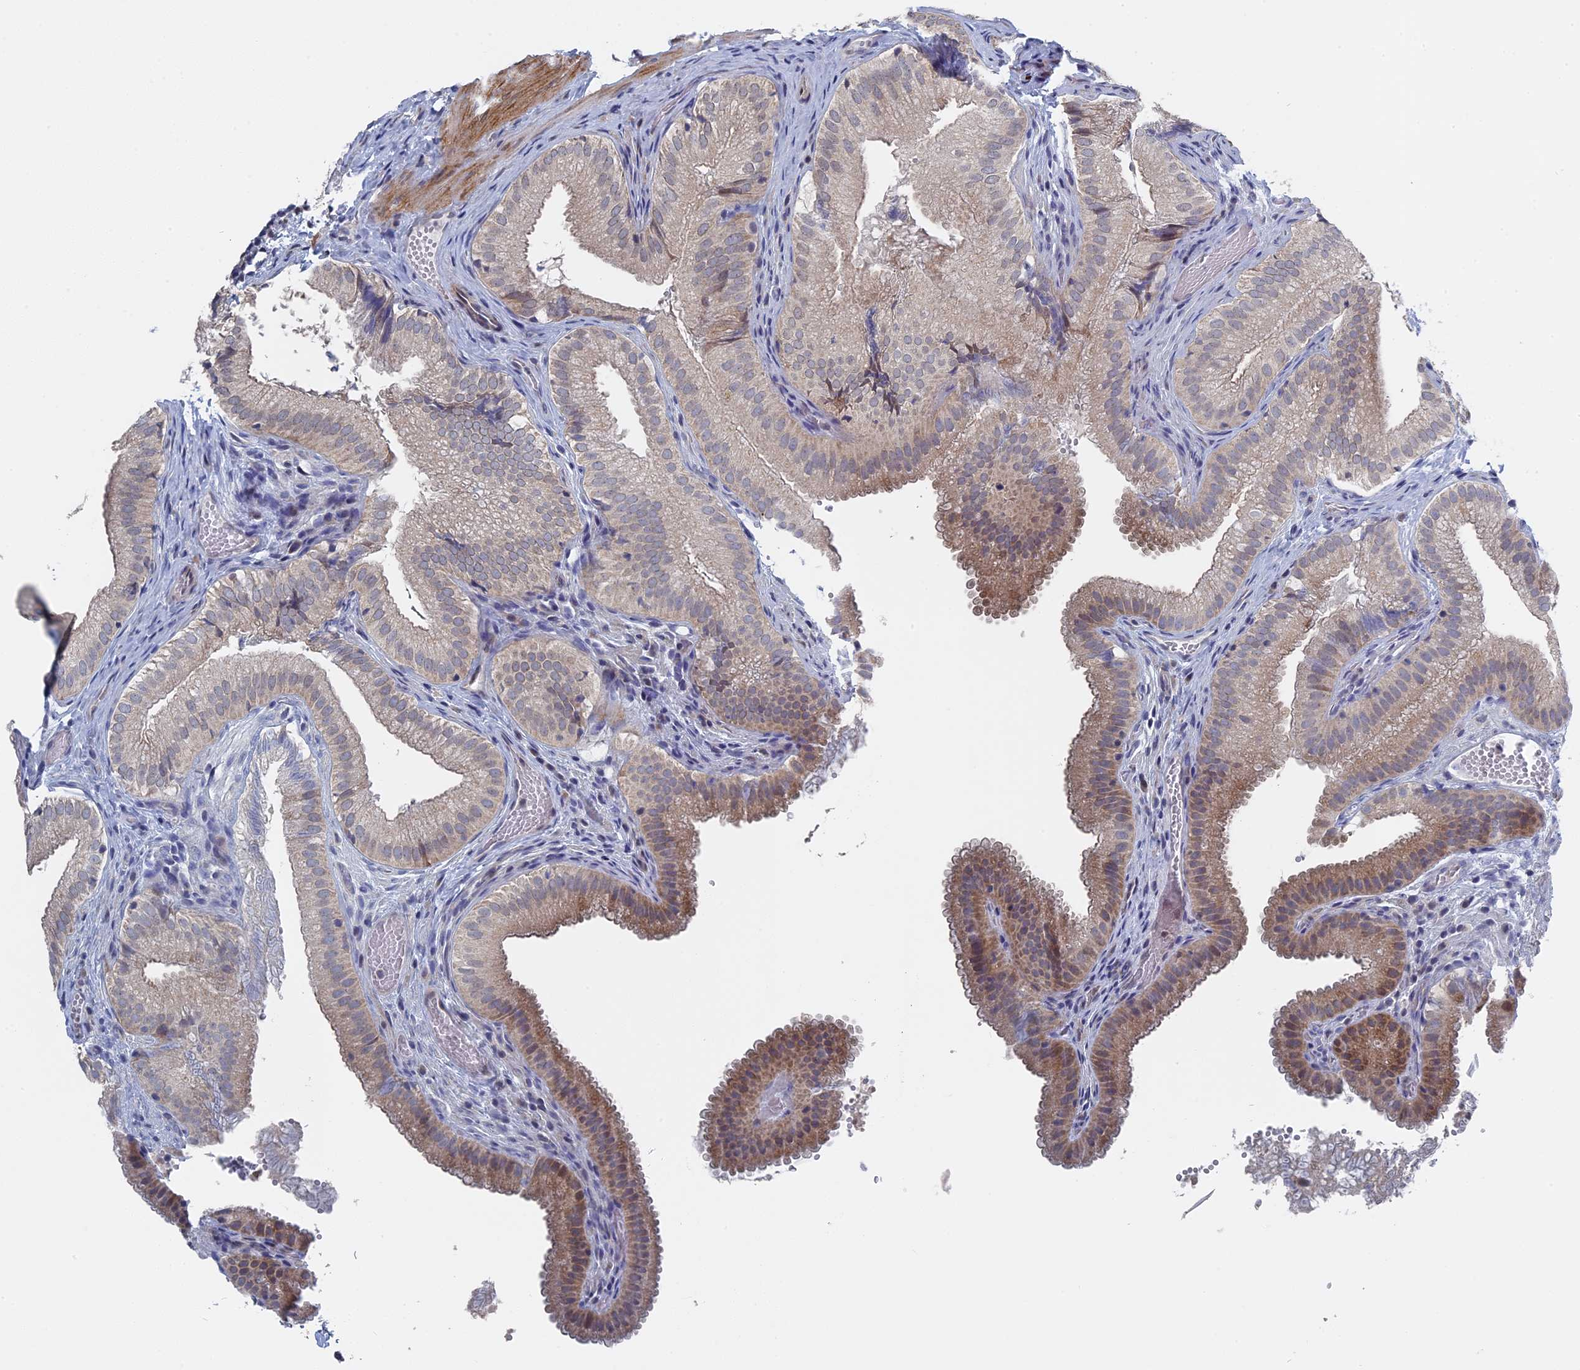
{"staining": {"intensity": "weak", "quantity": "<25%", "location": "cytoplasmic/membranous"}, "tissue": "gallbladder", "cell_type": "Glandular cells", "image_type": "normal", "snomed": [{"axis": "morphology", "description": "Normal tissue, NOS"}, {"axis": "topography", "description": "Gallbladder"}], "caption": "A high-resolution photomicrograph shows immunohistochemistry (IHC) staining of normal gallbladder, which shows no significant expression in glandular cells.", "gene": "MTRF1", "patient": {"sex": "female", "age": 30}}